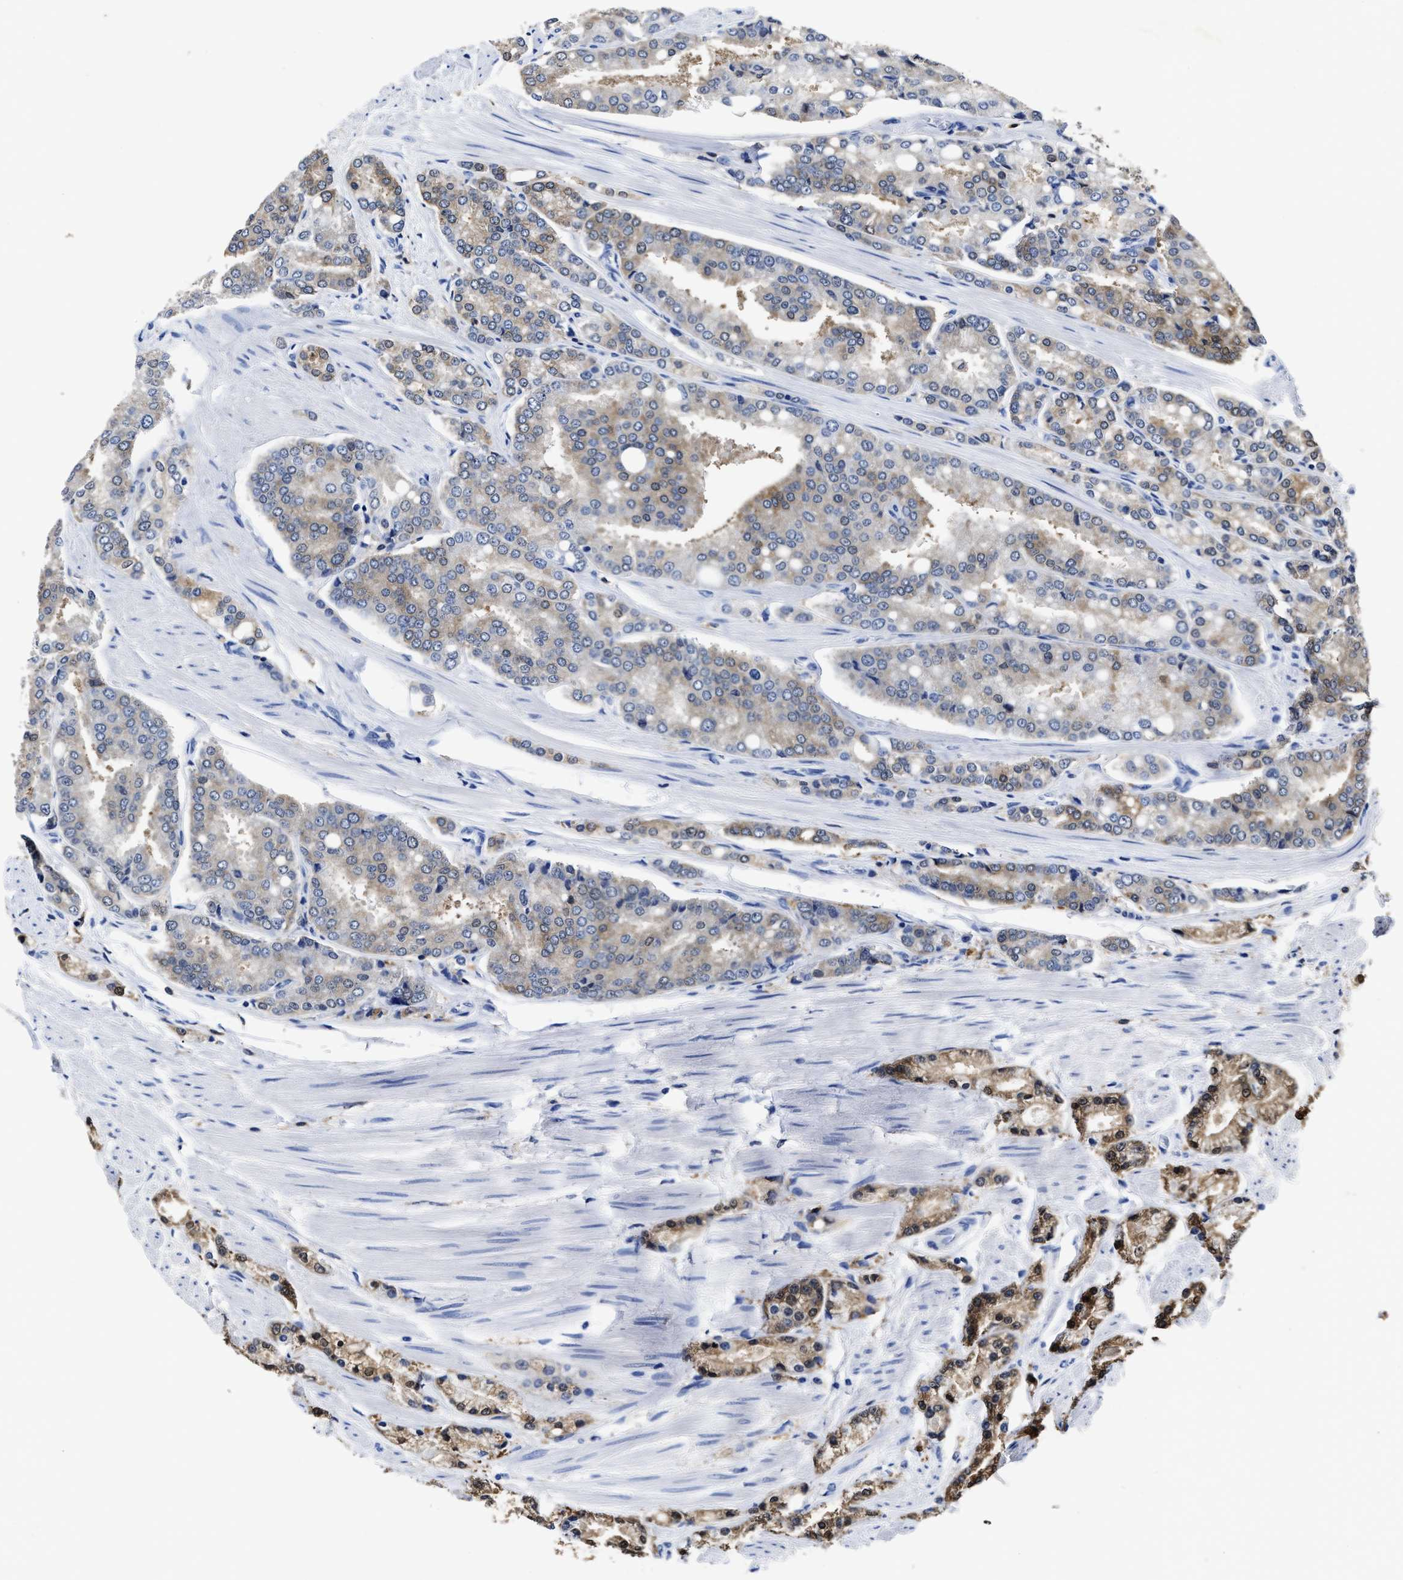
{"staining": {"intensity": "weak", "quantity": "25%-75%", "location": "cytoplasmic/membranous"}, "tissue": "prostate cancer", "cell_type": "Tumor cells", "image_type": "cancer", "snomed": [{"axis": "morphology", "description": "Adenocarcinoma, High grade"}, {"axis": "topography", "description": "Prostate"}], "caption": "The histopathology image exhibits staining of prostate cancer (high-grade adenocarcinoma), revealing weak cytoplasmic/membranous protein expression (brown color) within tumor cells.", "gene": "PRPF4B", "patient": {"sex": "male", "age": 50}}